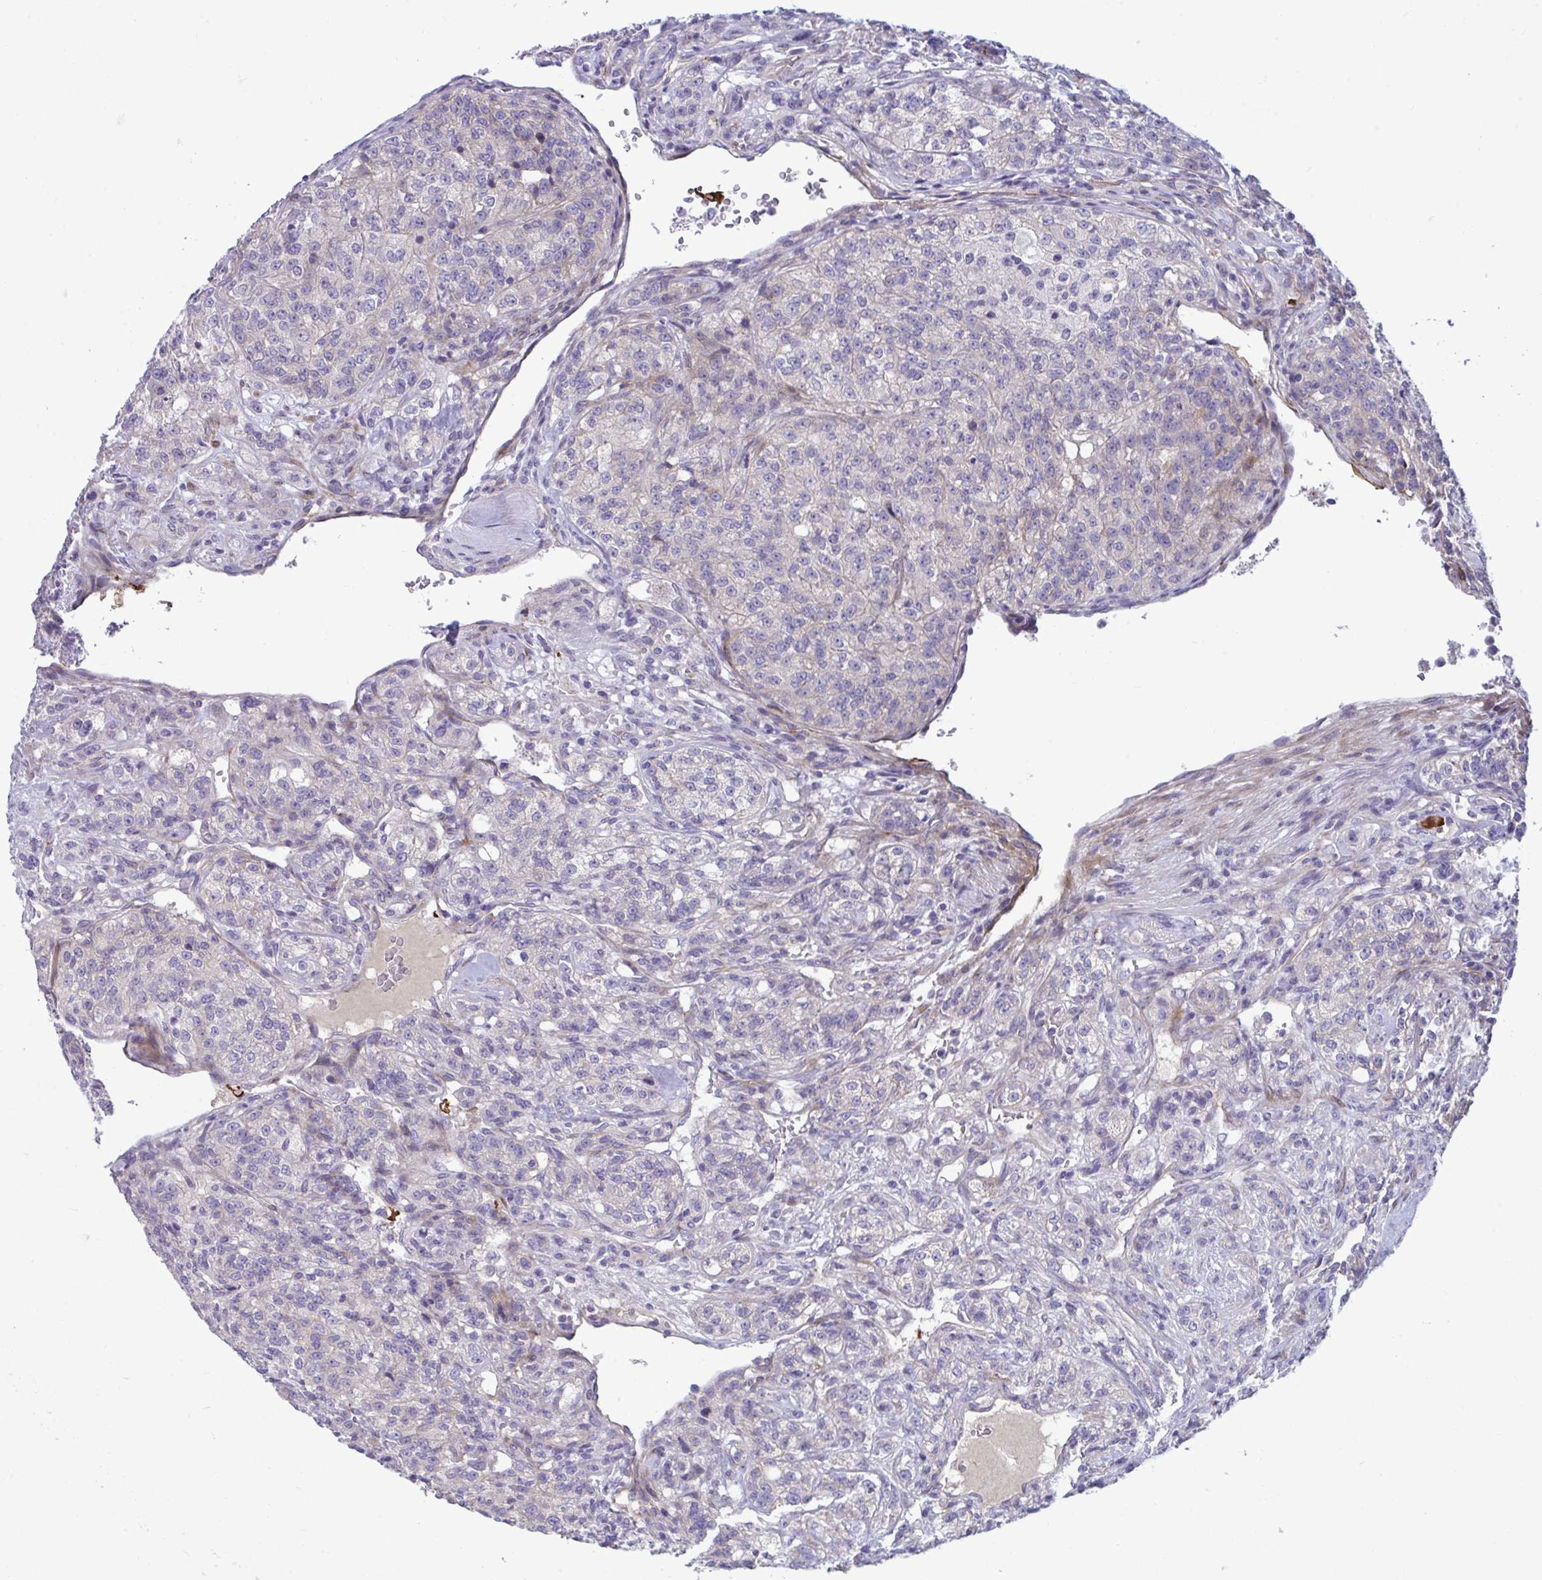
{"staining": {"intensity": "negative", "quantity": "none", "location": "none"}, "tissue": "renal cancer", "cell_type": "Tumor cells", "image_type": "cancer", "snomed": [{"axis": "morphology", "description": "Adenocarcinoma, NOS"}, {"axis": "topography", "description": "Kidney"}], "caption": "High power microscopy image of an IHC histopathology image of renal cancer (adenocarcinoma), revealing no significant staining in tumor cells.", "gene": "PIGZ", "patient": {"sex": "female", "age": 63}}